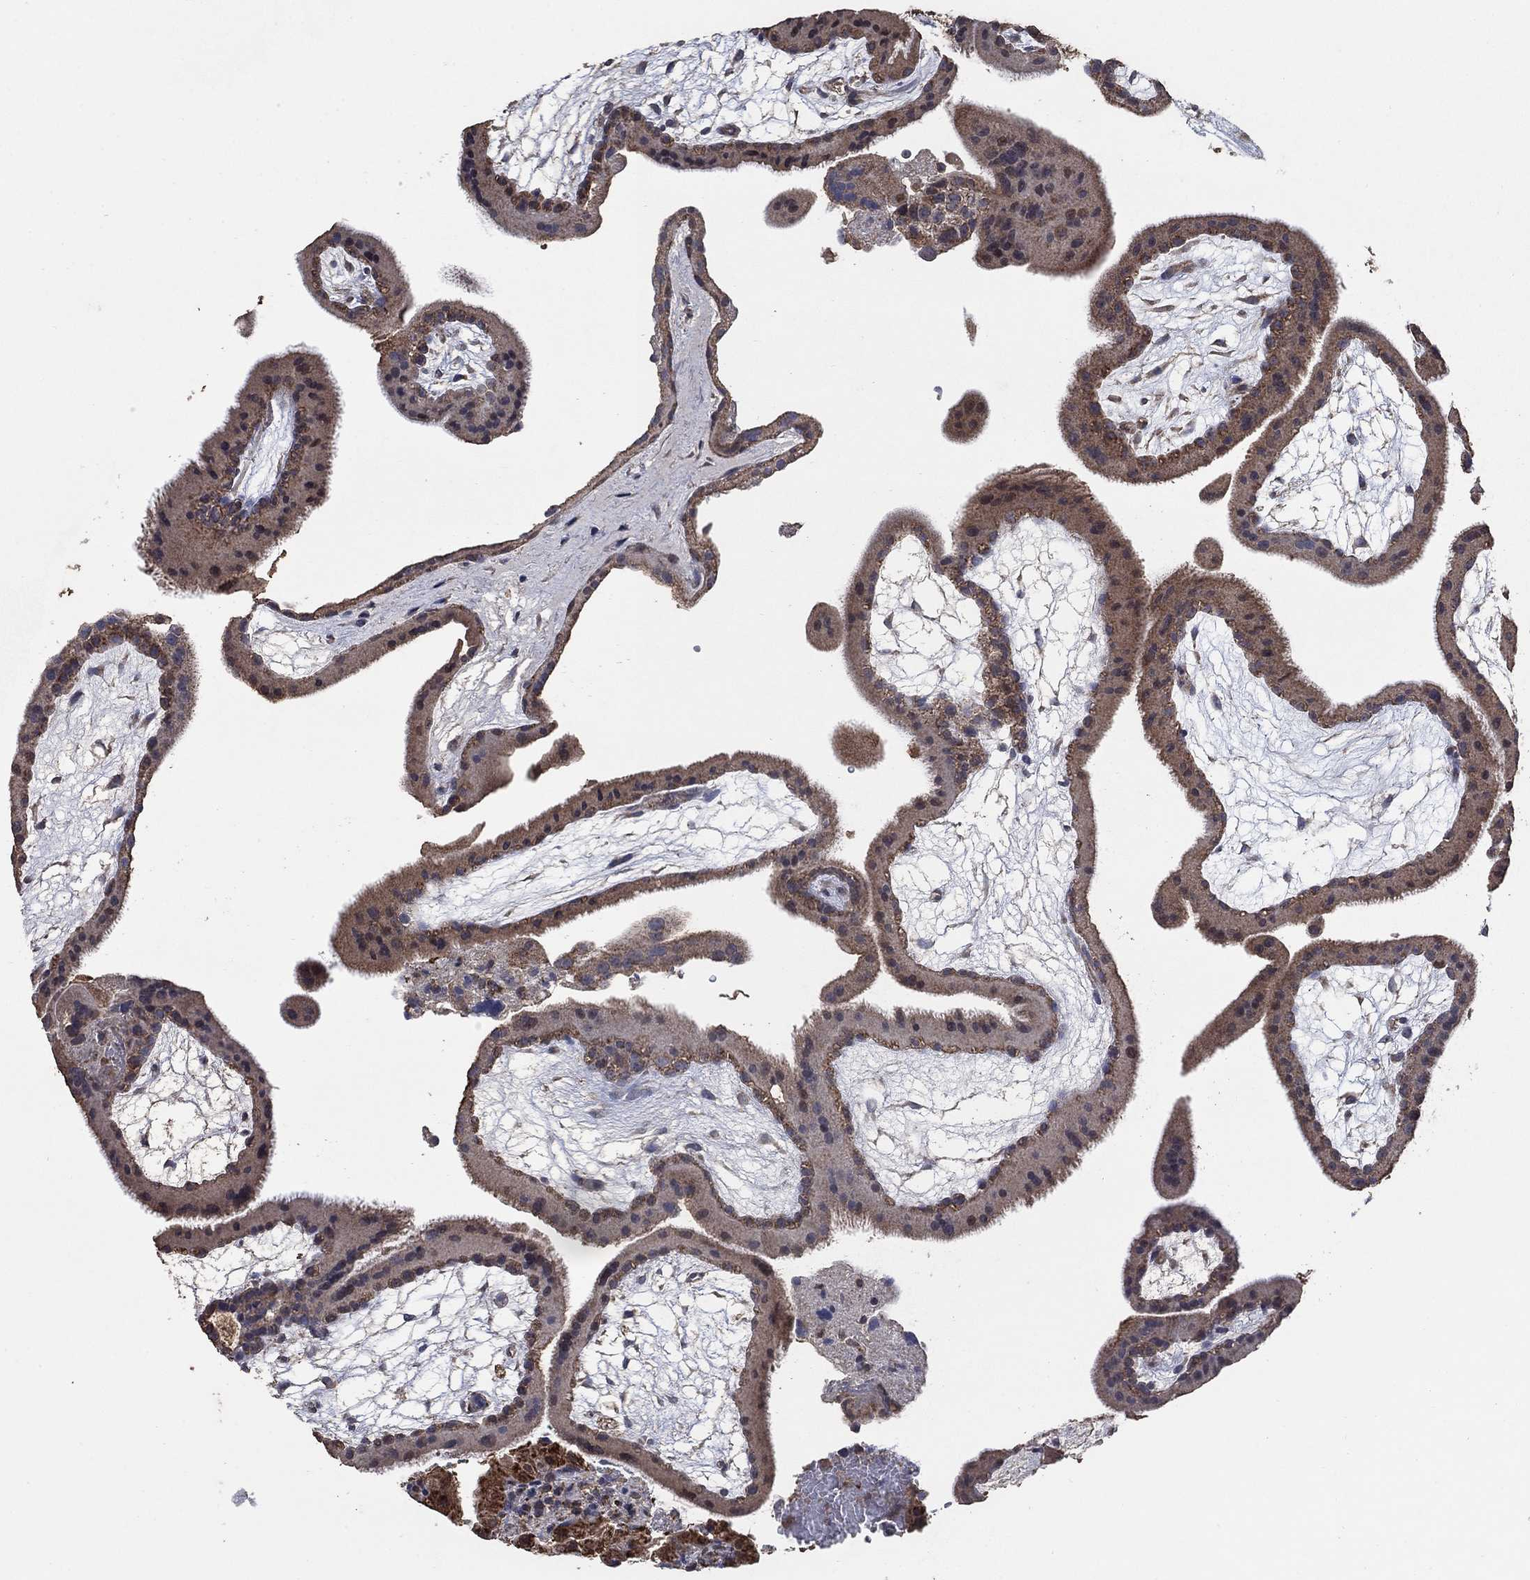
{"staining": {"intensity": "weak", "quantity": ">75%", "location": "cytoplasmic/membranous"}, "tissue": "placenta", "cell_type": "Decidual cells", "image_type": "normal", "snomed": [{"axis": "morphology", "description": "Normal tissue, NOS"}, {"axis": "topography", "description": "Placenta"}], "caption": "This image demonstrates normal placenta stained with immunohistochemistry (IHC) to label a protein in brown. The cytoplasmic/membranous of decidual cells show weak positivity for the protein. Nuclei are counter-stained blue.", "gene": "MRPS24", "patient": {"sex": "female", "age": 19}}